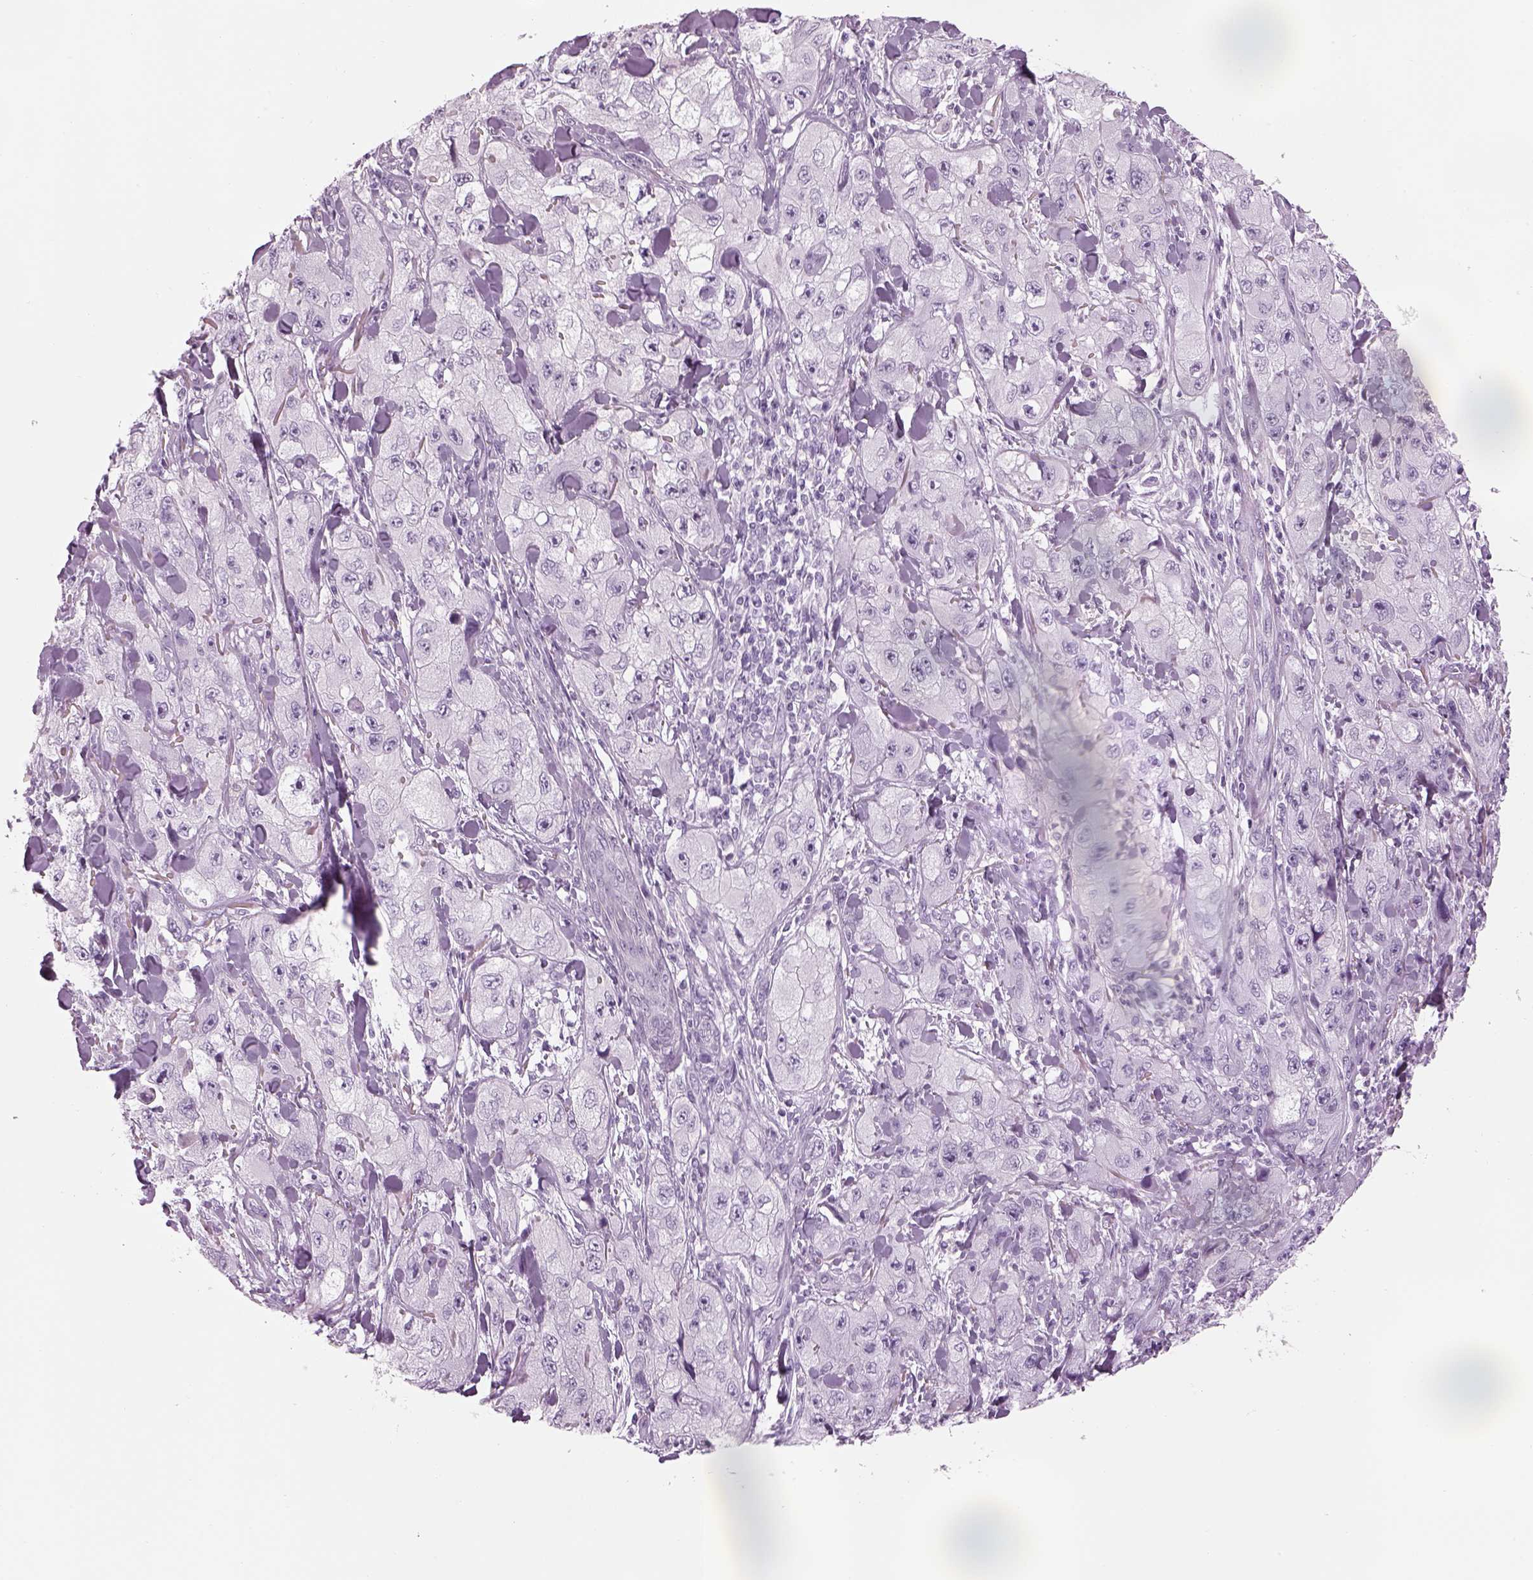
{"staining": {"intensity": "negative", "quantity": "none", "location": "none"}, "tissue": "skin cancer", "cell_type": "Tumor cells", "image_type": "cancer", "snomed": [{"axis": "morphology", "description": "Squamous cell carcinoma, NOS"}, {"axis": "topography", "description": "Skin"}, {"axis": "topography", "description": "Subcutis"}], "caption": "Immunohistochemistry (IHC) histopathology image of neoplastic tissue: skin cancer (squamous cell carcinoma) stained with DAB shows no significant protein expression in tumor cells.", "gene": "SAG", "patient": {"sex": "male", "age": 73}}